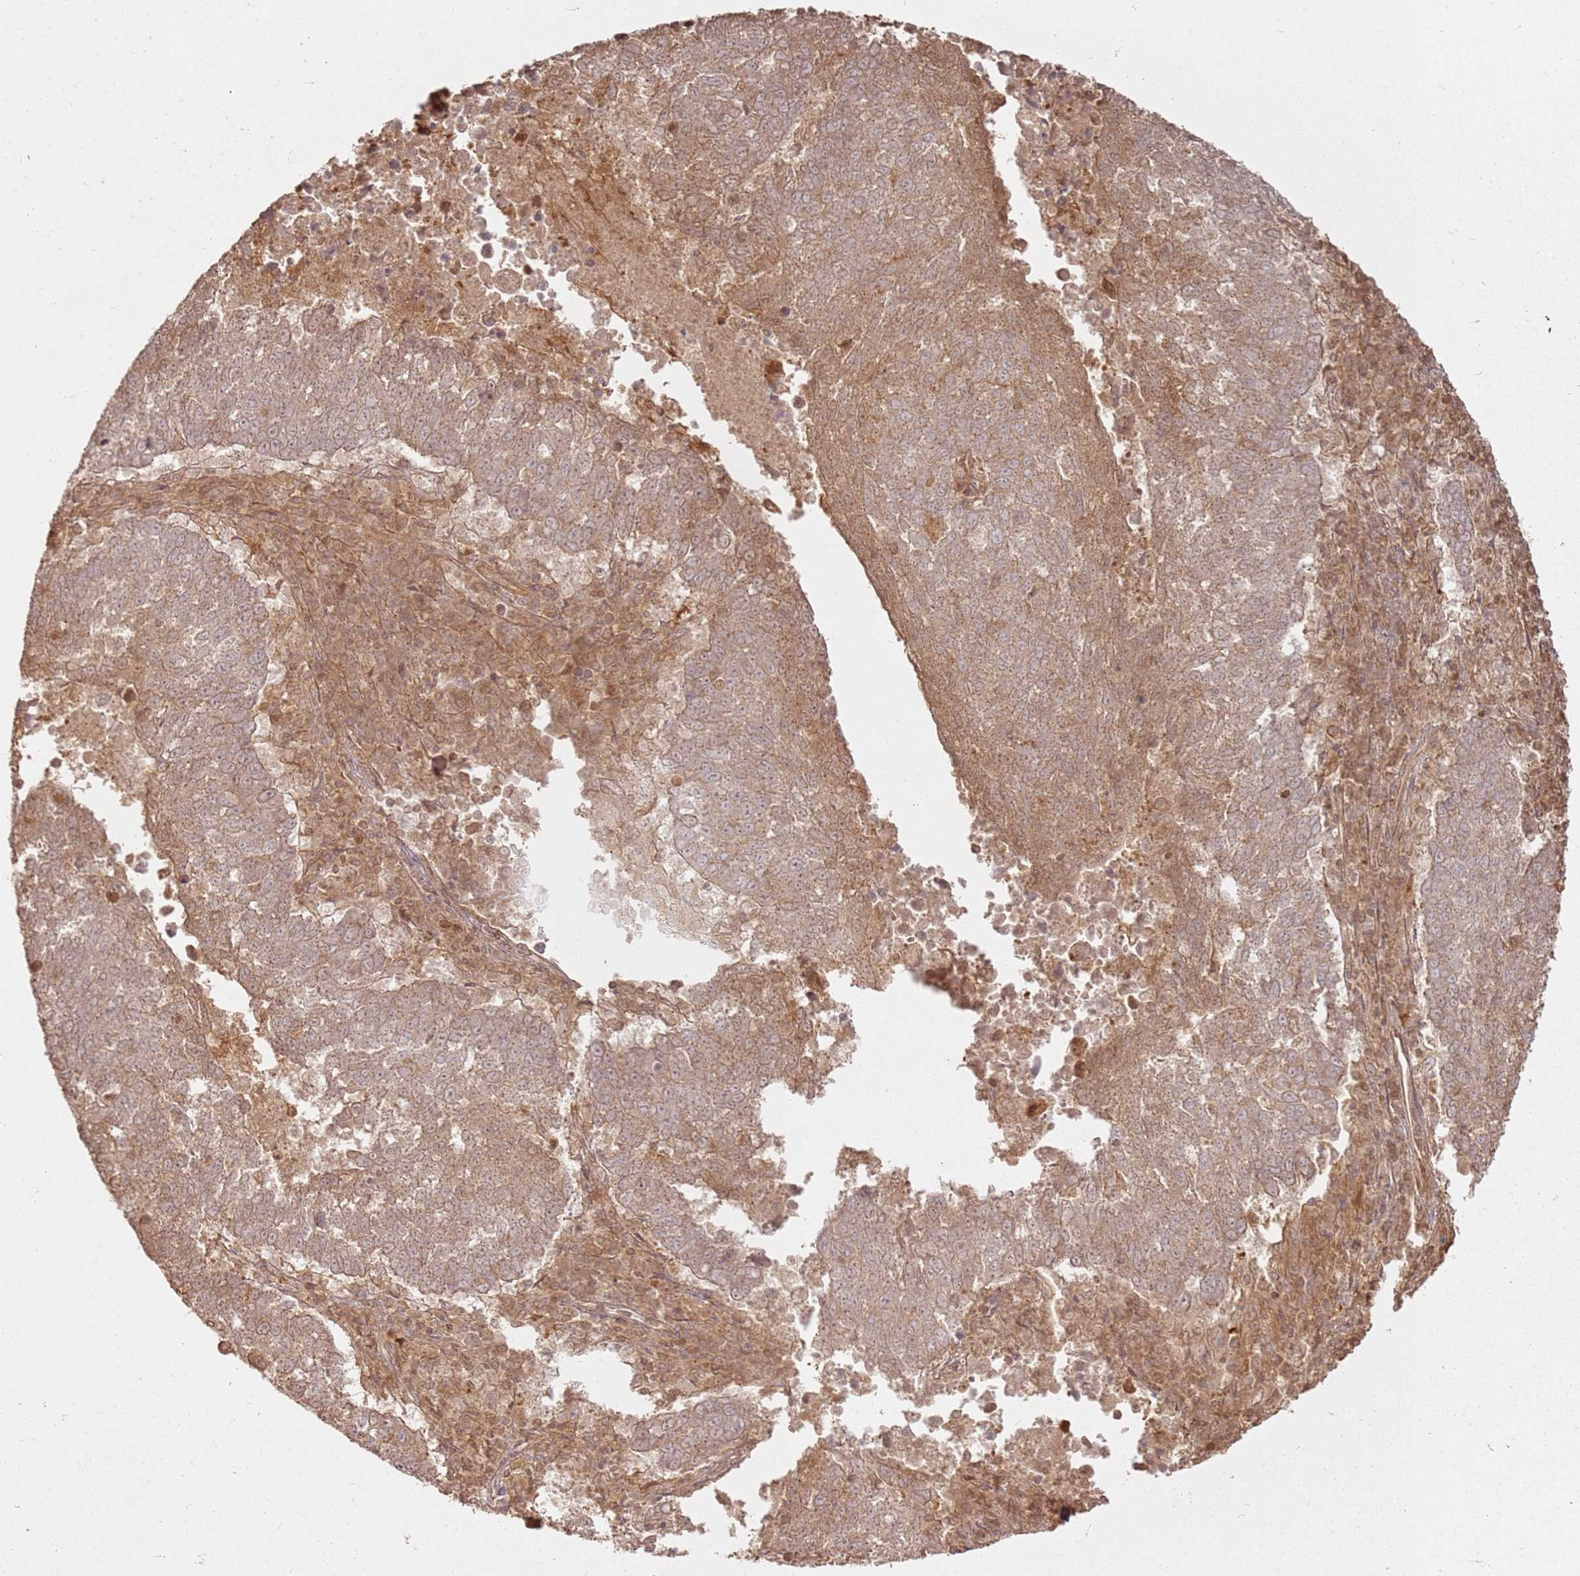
{"staining": {"intensity": "moderate", "quantity": ">75%", "location": "cytoplasmic/membranous"}, "tissue": "lung cancer", "cell_type": "Tumor cells", "image_type": "cancer", "snomed": [{"axis": "morphology", "description": "Squamous cell carcinoma, NOS"}, {"axis": "topography", "description": "Lung"}], "caption": "Lung squamous cell carcinoma stained for a protein demonstrates moderate cytoplasmic/membranous positivity in tumor cells.", "gene": "ZNF776", "patient": {"sex": "male", "age": 73}}